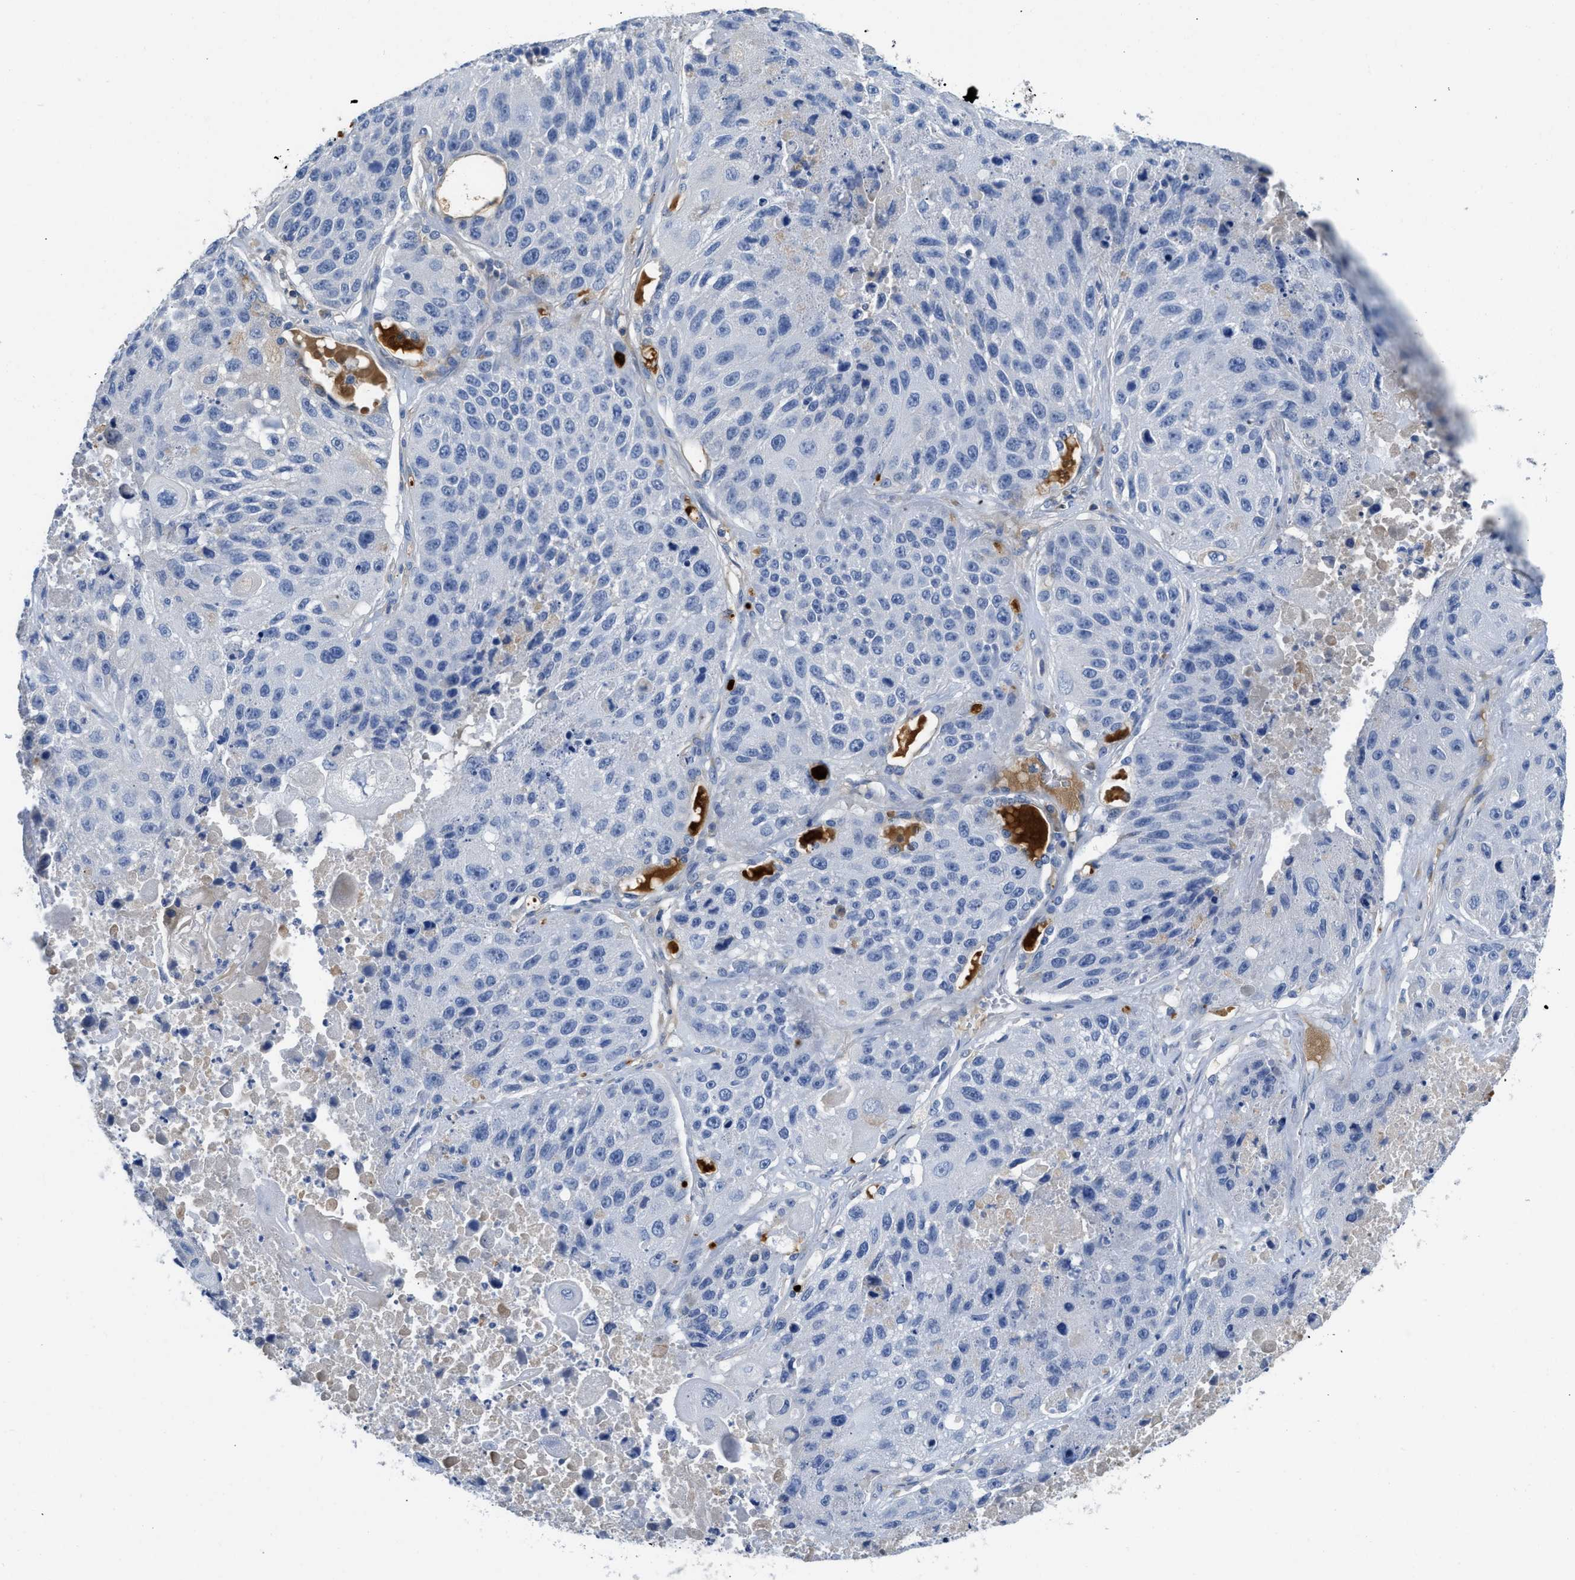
{"staining": {"intensity": "negative", "quantity": "none", "location": "none"}, "tissue": "lung cancer", "cell_type": "Tumor cells", "image_type": "cancer", "snomed": [{"axis": "morphology", "description": "Squamous cell carcinoma, NOS"}, {"axis": "topography", "description": "Lung"}], "caption": "IHC histopathology image of human squamous cell carcinoma (lung) stained for a protein (brown), which shows no positivity in tumor cells.", "gene": "C1S", "patient": {"sex": "male", "age": 61}}